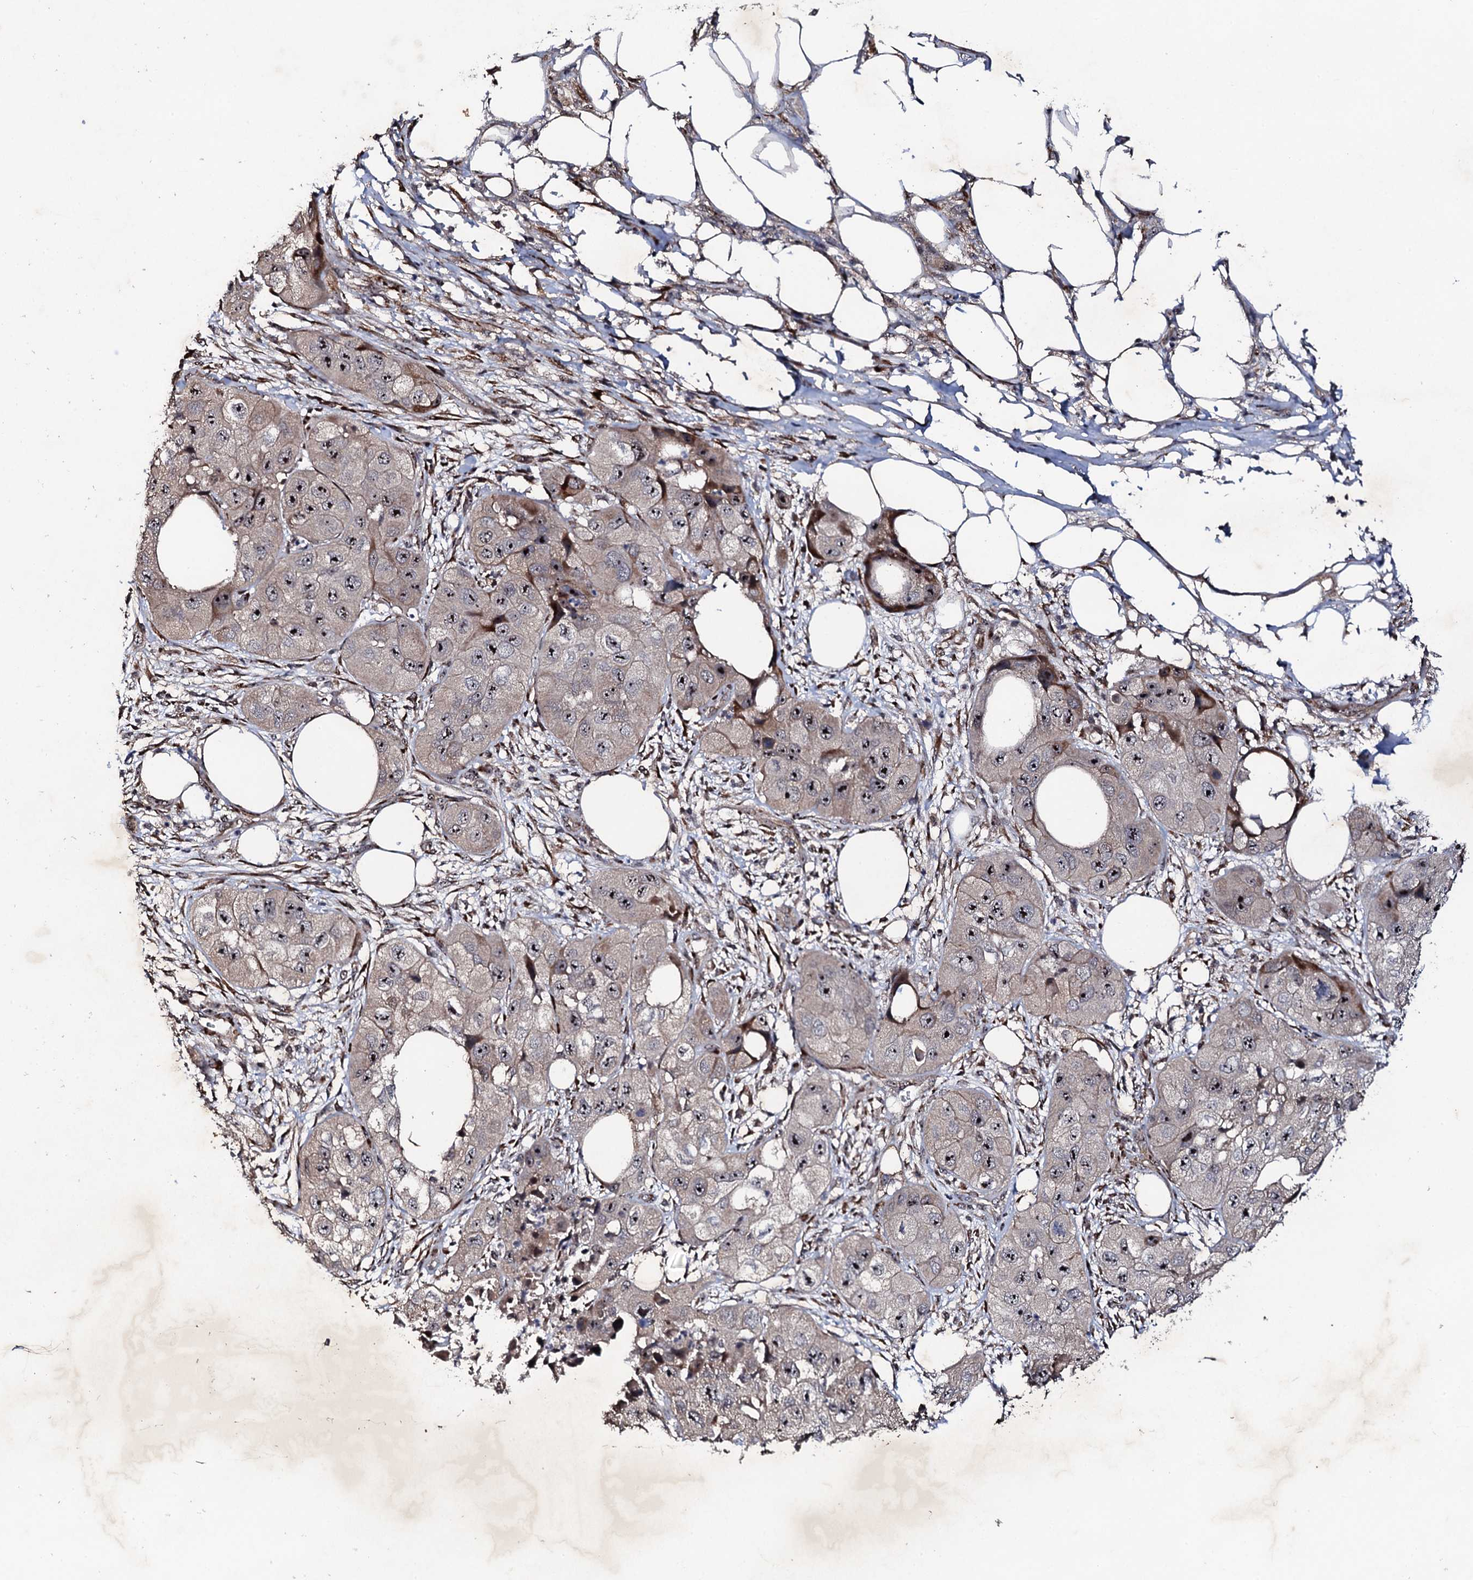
{"staining": {"intensity": "weak", "quantity": "<25%", "location": "cytoplasmic/membranous"}, "tissue": "skin cancer", "cell_type": "Tumor cells", "image_type": "cancer", "snomed": [{"axis": "morphology", "description": "Squamous cell carcinoma, NOS"}, {"axis": "topography", "description": "Skin"}, {"axis": "topography", "description": "Subcutis"}], "caption": "High magnification brightfield microscopy of skin squamous cell carcinoma stained with DAB (3,3'-diaminobenzidine) (brown) and counterstained with hematoxylin (blue): tumor cells show no significant staining.", "gene": "FAM111A", "patient": {"sex": "male", "age": 73}}